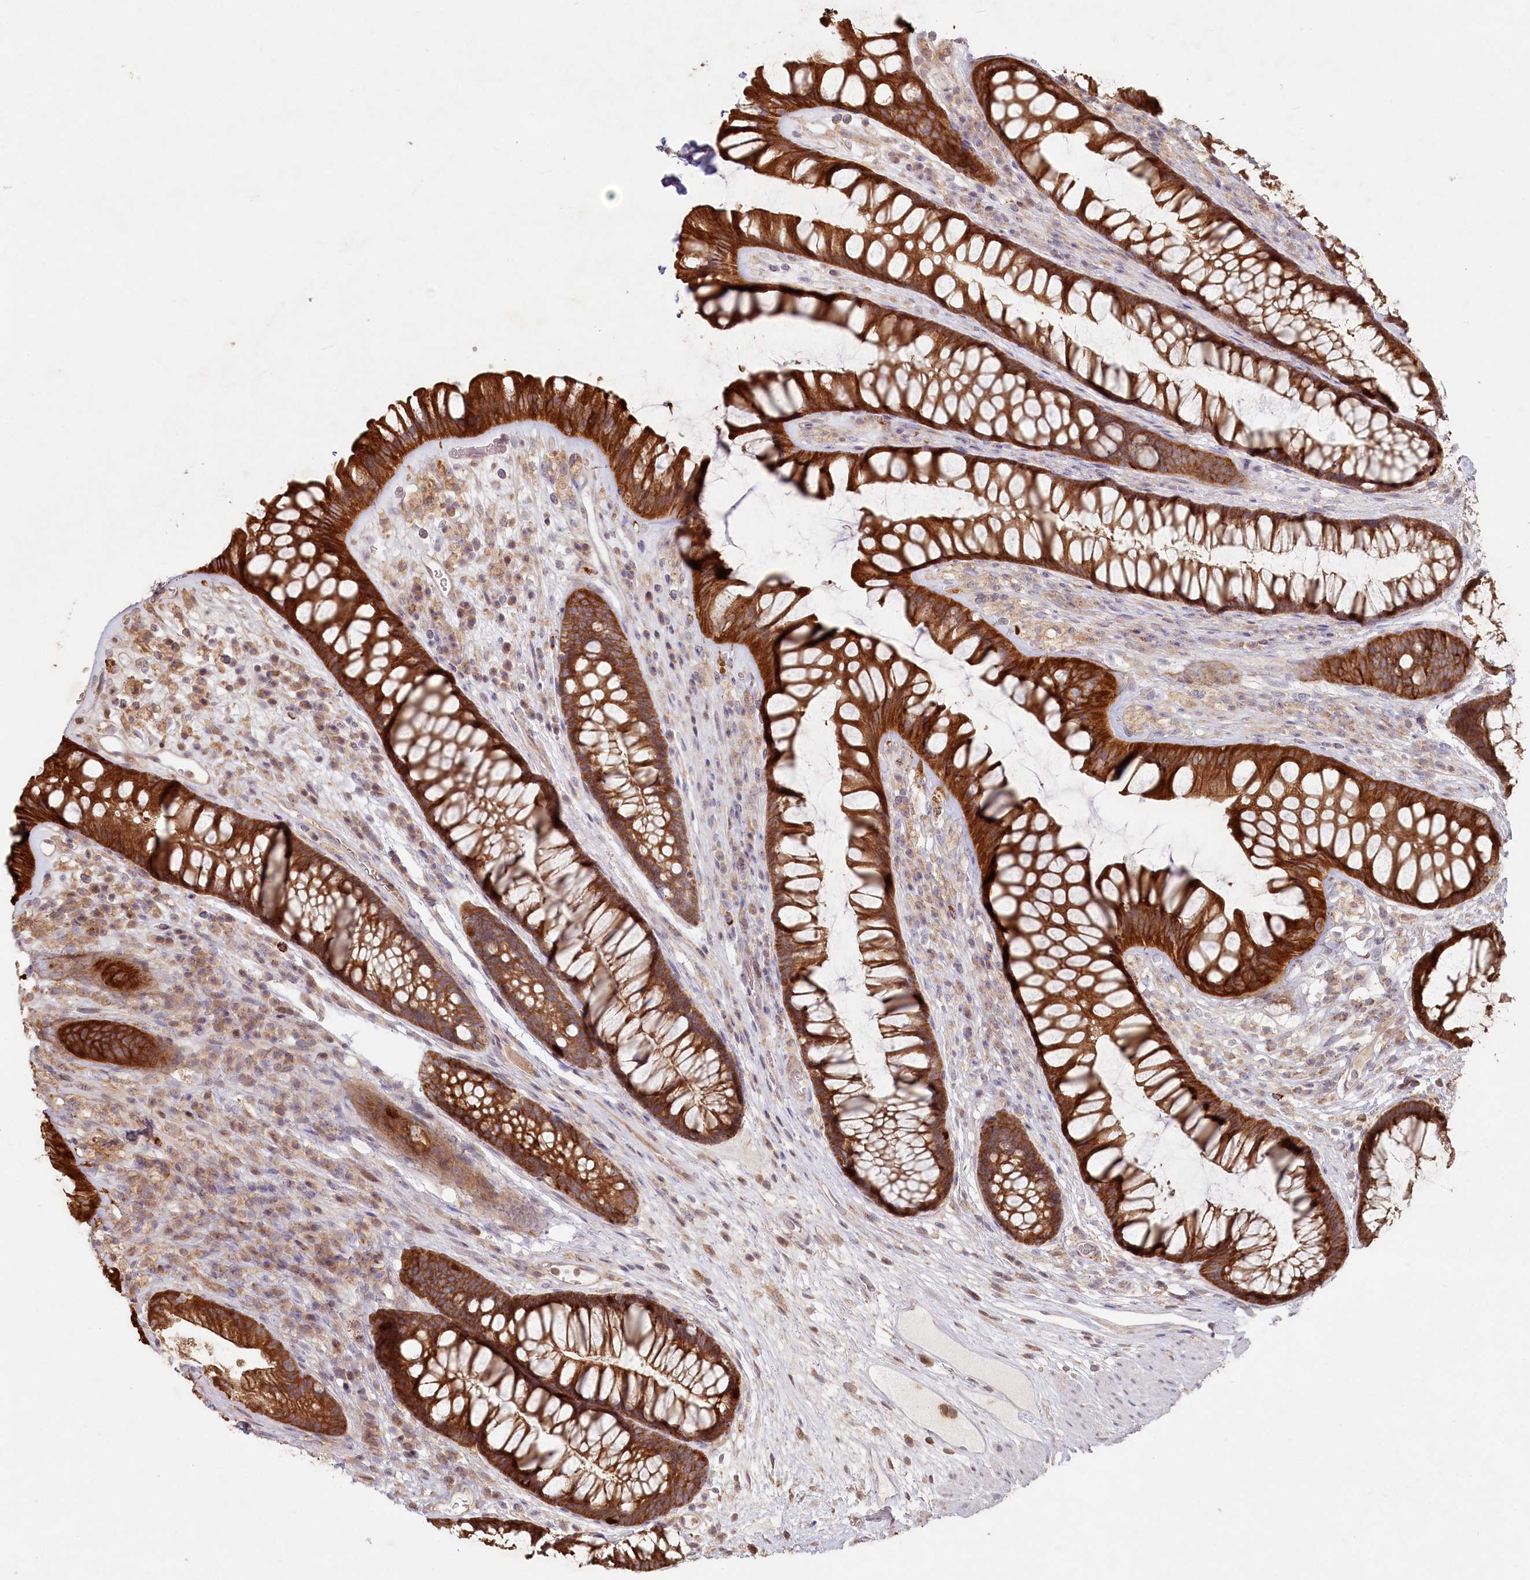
{"staining": {"intensity": "strong", "quantity": ">75%", "location": "cytoplasmic/membranous"}, "tissue": "rectum", "cell_type": "Glandular cells", "image_type": "normal", "snomed": [{"axis": "morphology", "description": "Normal tissue, NOS"}, {"axis": "topography", "description": "Rectum"}], "caption": "Immunohistochemistry image of unremarkable rectum: human rectum stained using IHC reveals high levels of strong protein expression localized specifically in the cytoplasmic/membranous of glandular cells, appearing as a cytoplasmic/membranous brown color.", "gene": "HAL", "patient": {"sex": "male", "age": 74}}